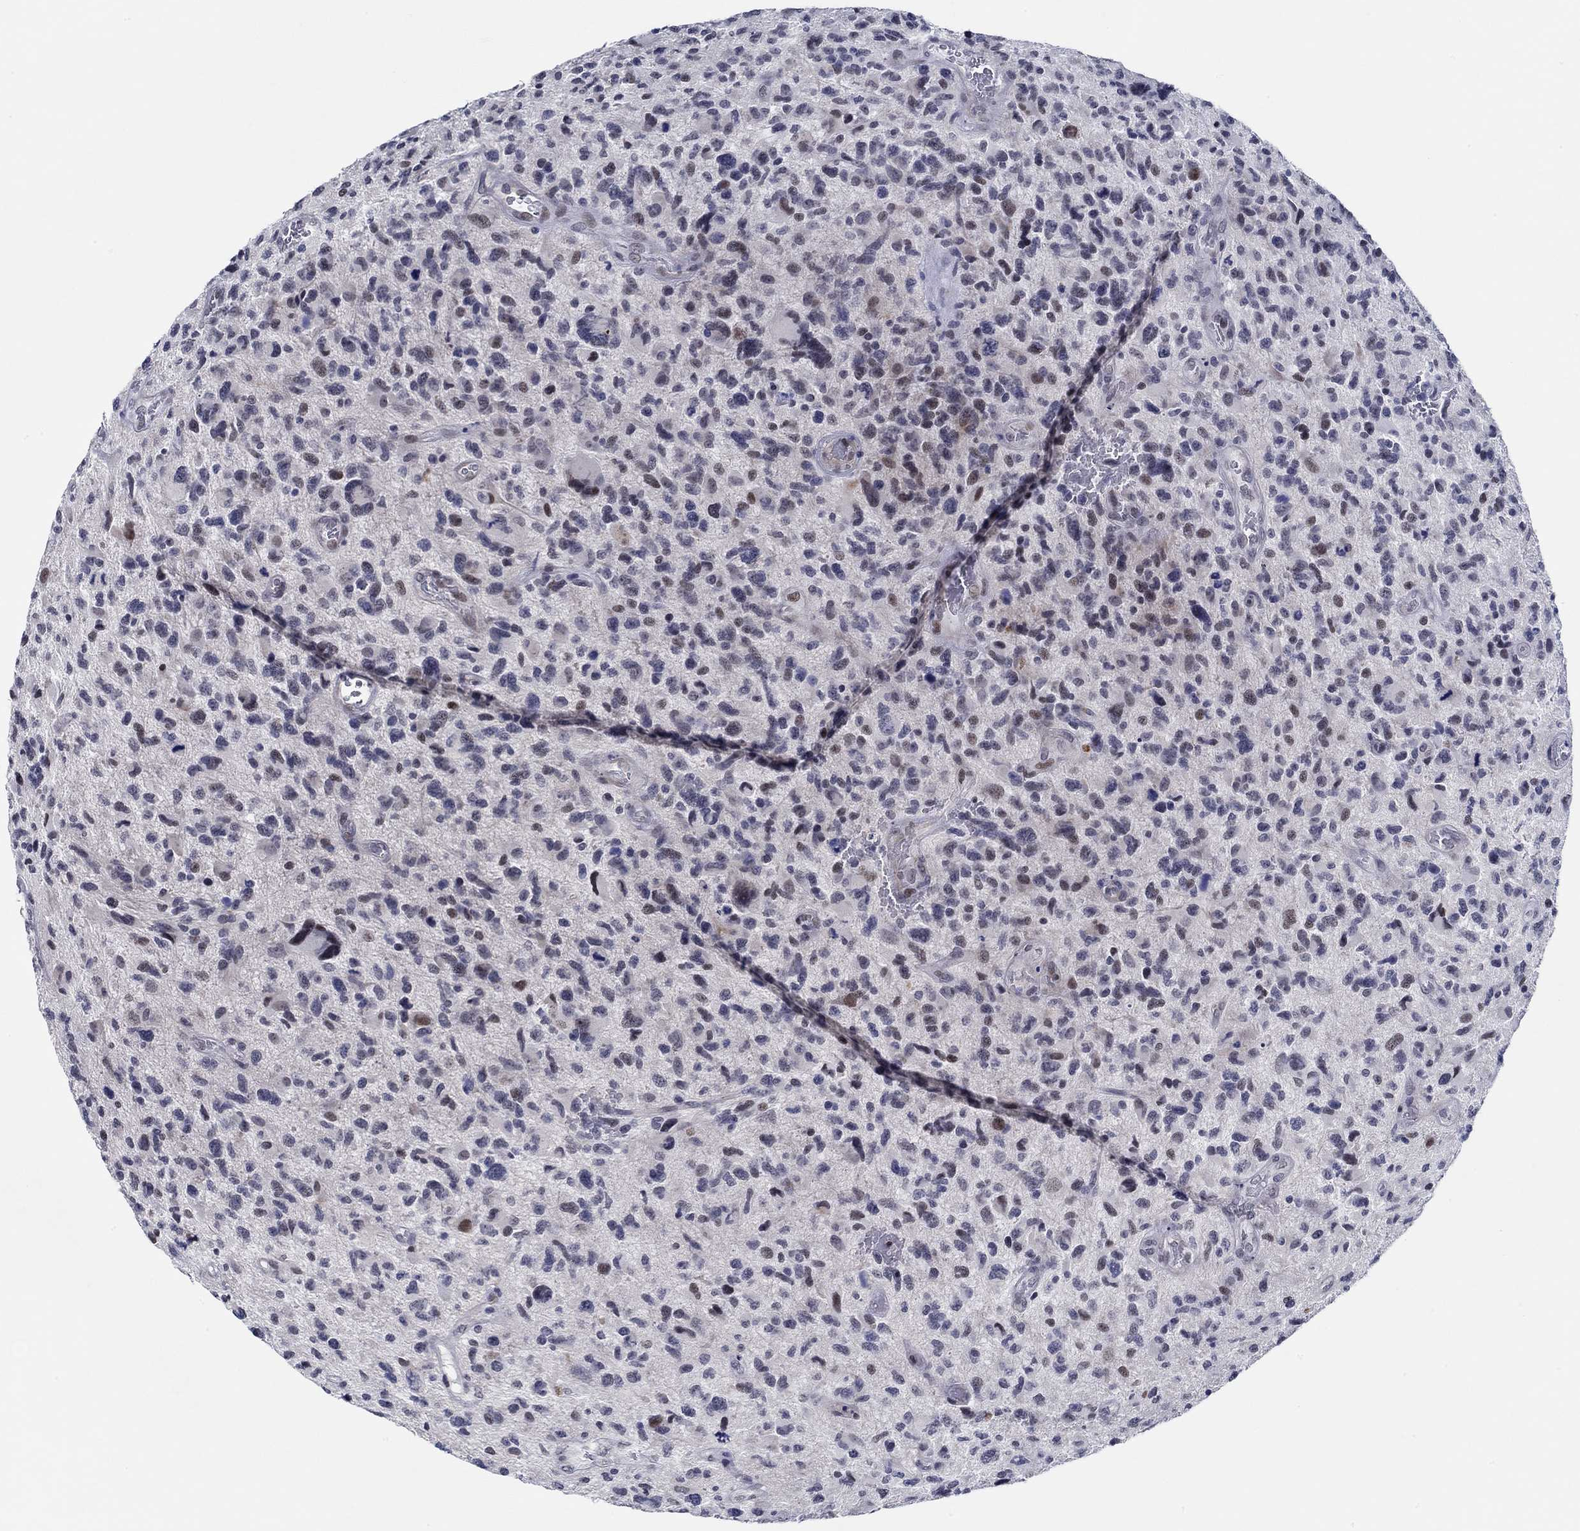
{"staining": {"intensity": "negative", "quantity": "none", "location": "none"}, "tissue": "glioma", "cell_type": "Tumor cells", "image_type": "cancer", "snomed": [{"axis": "morphology", "description": "Glioma, malignant, NOS"}, {"axis": "morphology", "description": "Glioma, malignant, High grade"}, {"axis": "topography", "description": "Brain"}], "caption": "Immunohistochemistry (IHC) of human glioma exhibits no expression in tumor cells.", "gene": "SLC34A1", "patient": {"sex": "female", "age": 71}}